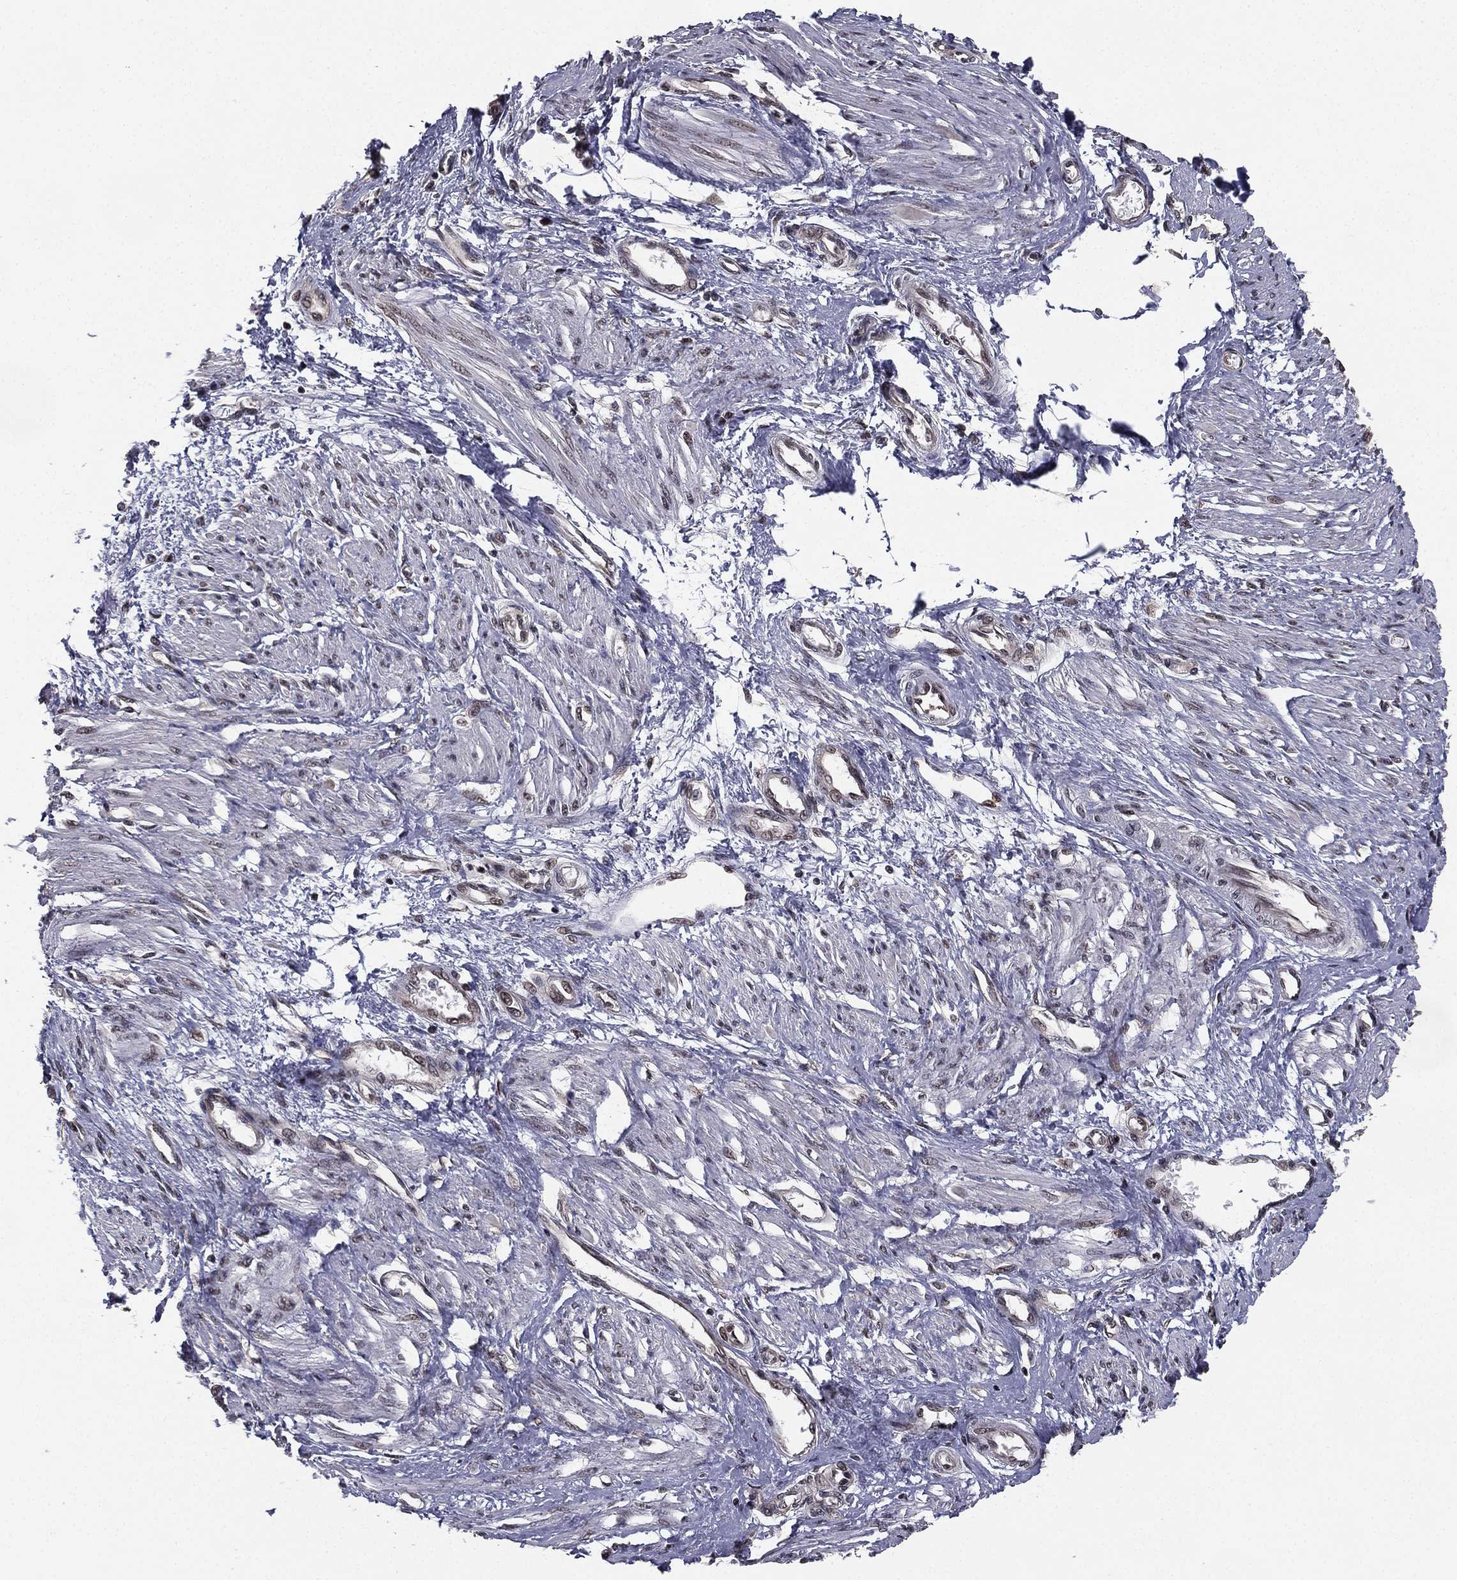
{"staining": {"intensity": "weak", "quantity": "25%-75%", "location": "nuclear"}, "tissue": "smooth muscle", "cell_type": "Smooth muscle cells", "image_type": "normal", "snomed": [{"axis": "morphology", "description": "Normal tissue, NOS"}, {"axis": "topography", "description": "Smooth muscle"}, {"axis": "topography", "description": "Uterus"}], "caption": "Normal smooth muscle shows weak nuclear positivity in approximately 25%-75% of smooth muscle cells.", "gene": "RARB", "patient": {"sex": "female", "age": 39}}